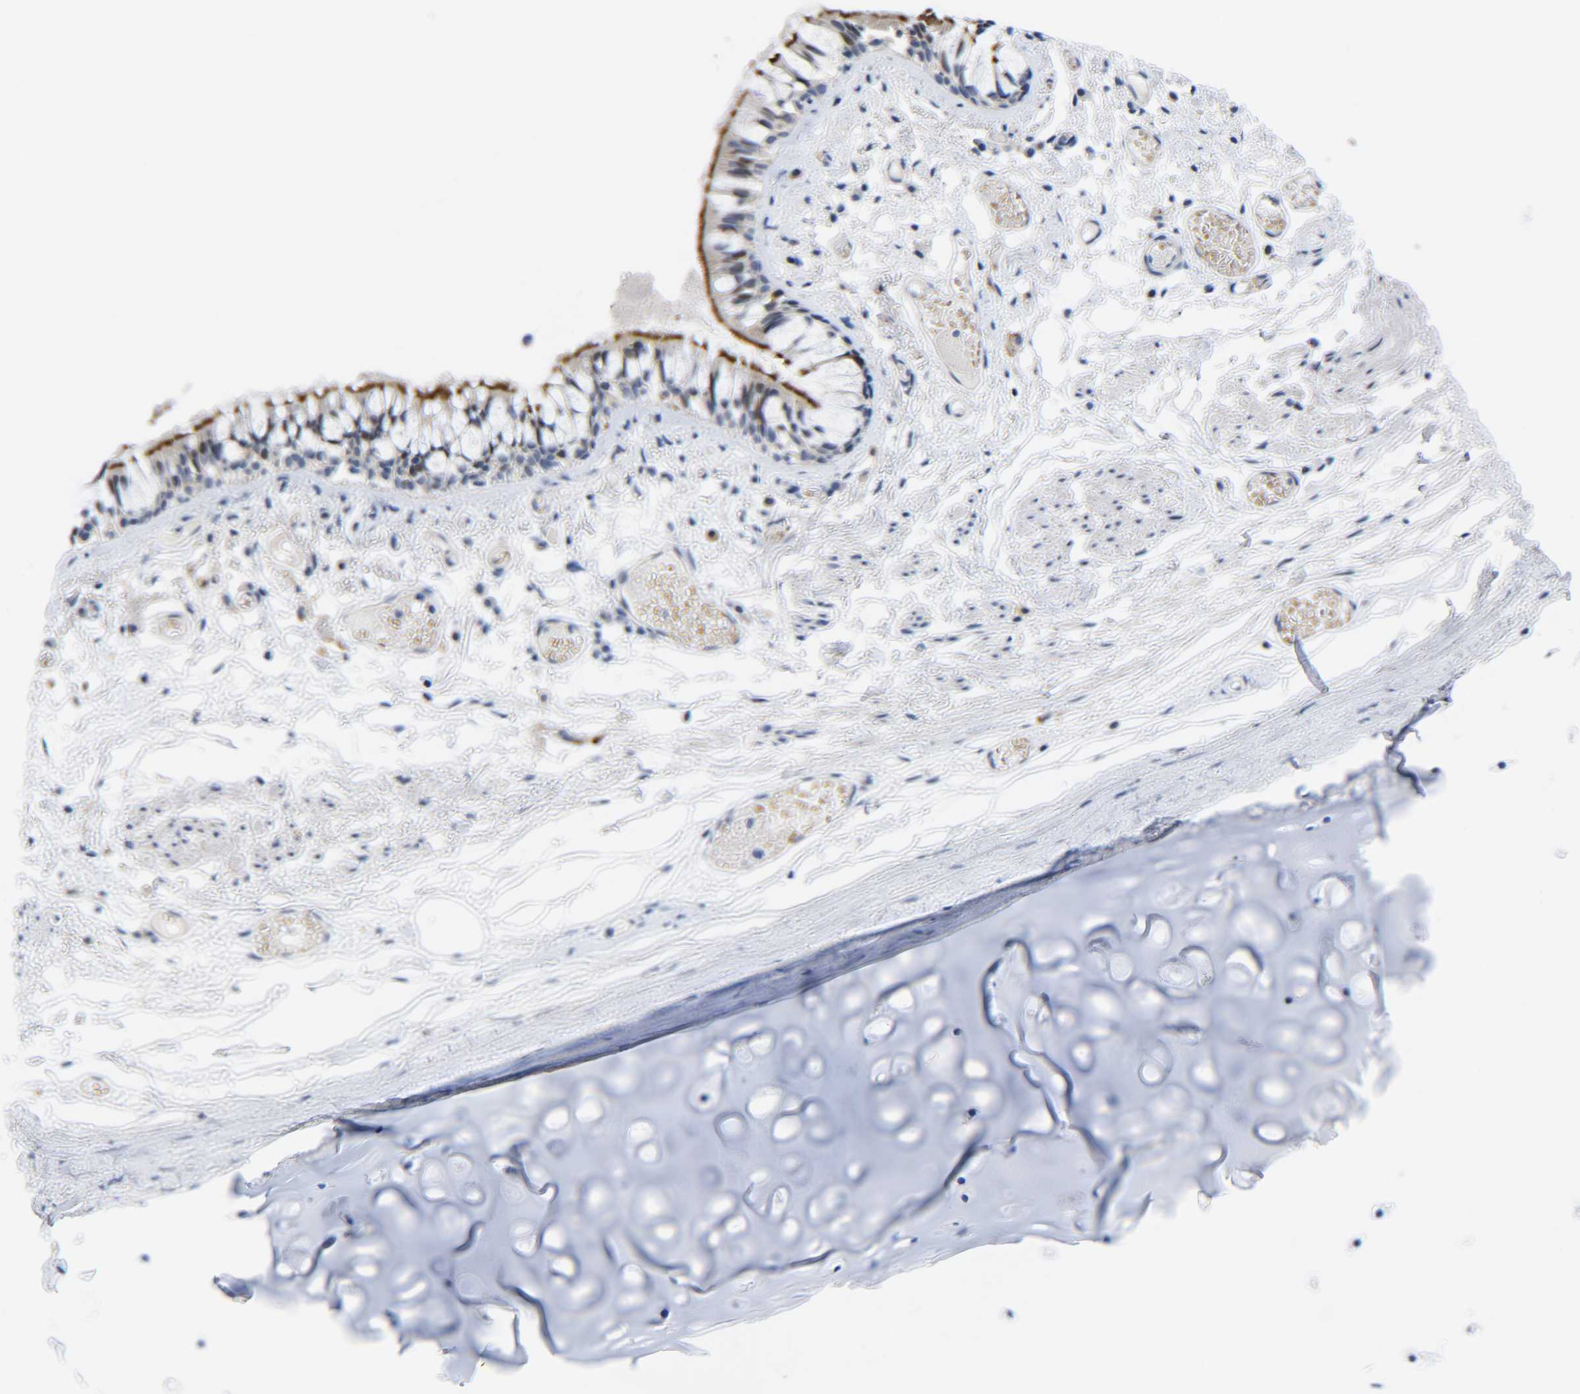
{"staining": {"intensity": "moderate", "quantity": ">75%", "location": "cytoplasmic/membranous"}, "tissue": "bronchus", "cell_type": "Respiratory epithelial cells", "image_type": "normal", "snomed": [{"axis": "morphology", "description": "Normal tissue, NOS"}, {"axis": "morphology", "description": "Inflammation, NOS"}, {"axis": "topography", "description": "Cartilage tissue"}, {"axis": "topography", "description": "Lung"}], "caption": "Immunohistochemical staining of normal human bronchus exhibits medium levels of moderate cytoplasmic/membranous staining in approximately >75% of respiratory epithelial cells.", "gene": "CMTM1", "patient": {"sex": "male", "age": 71}}